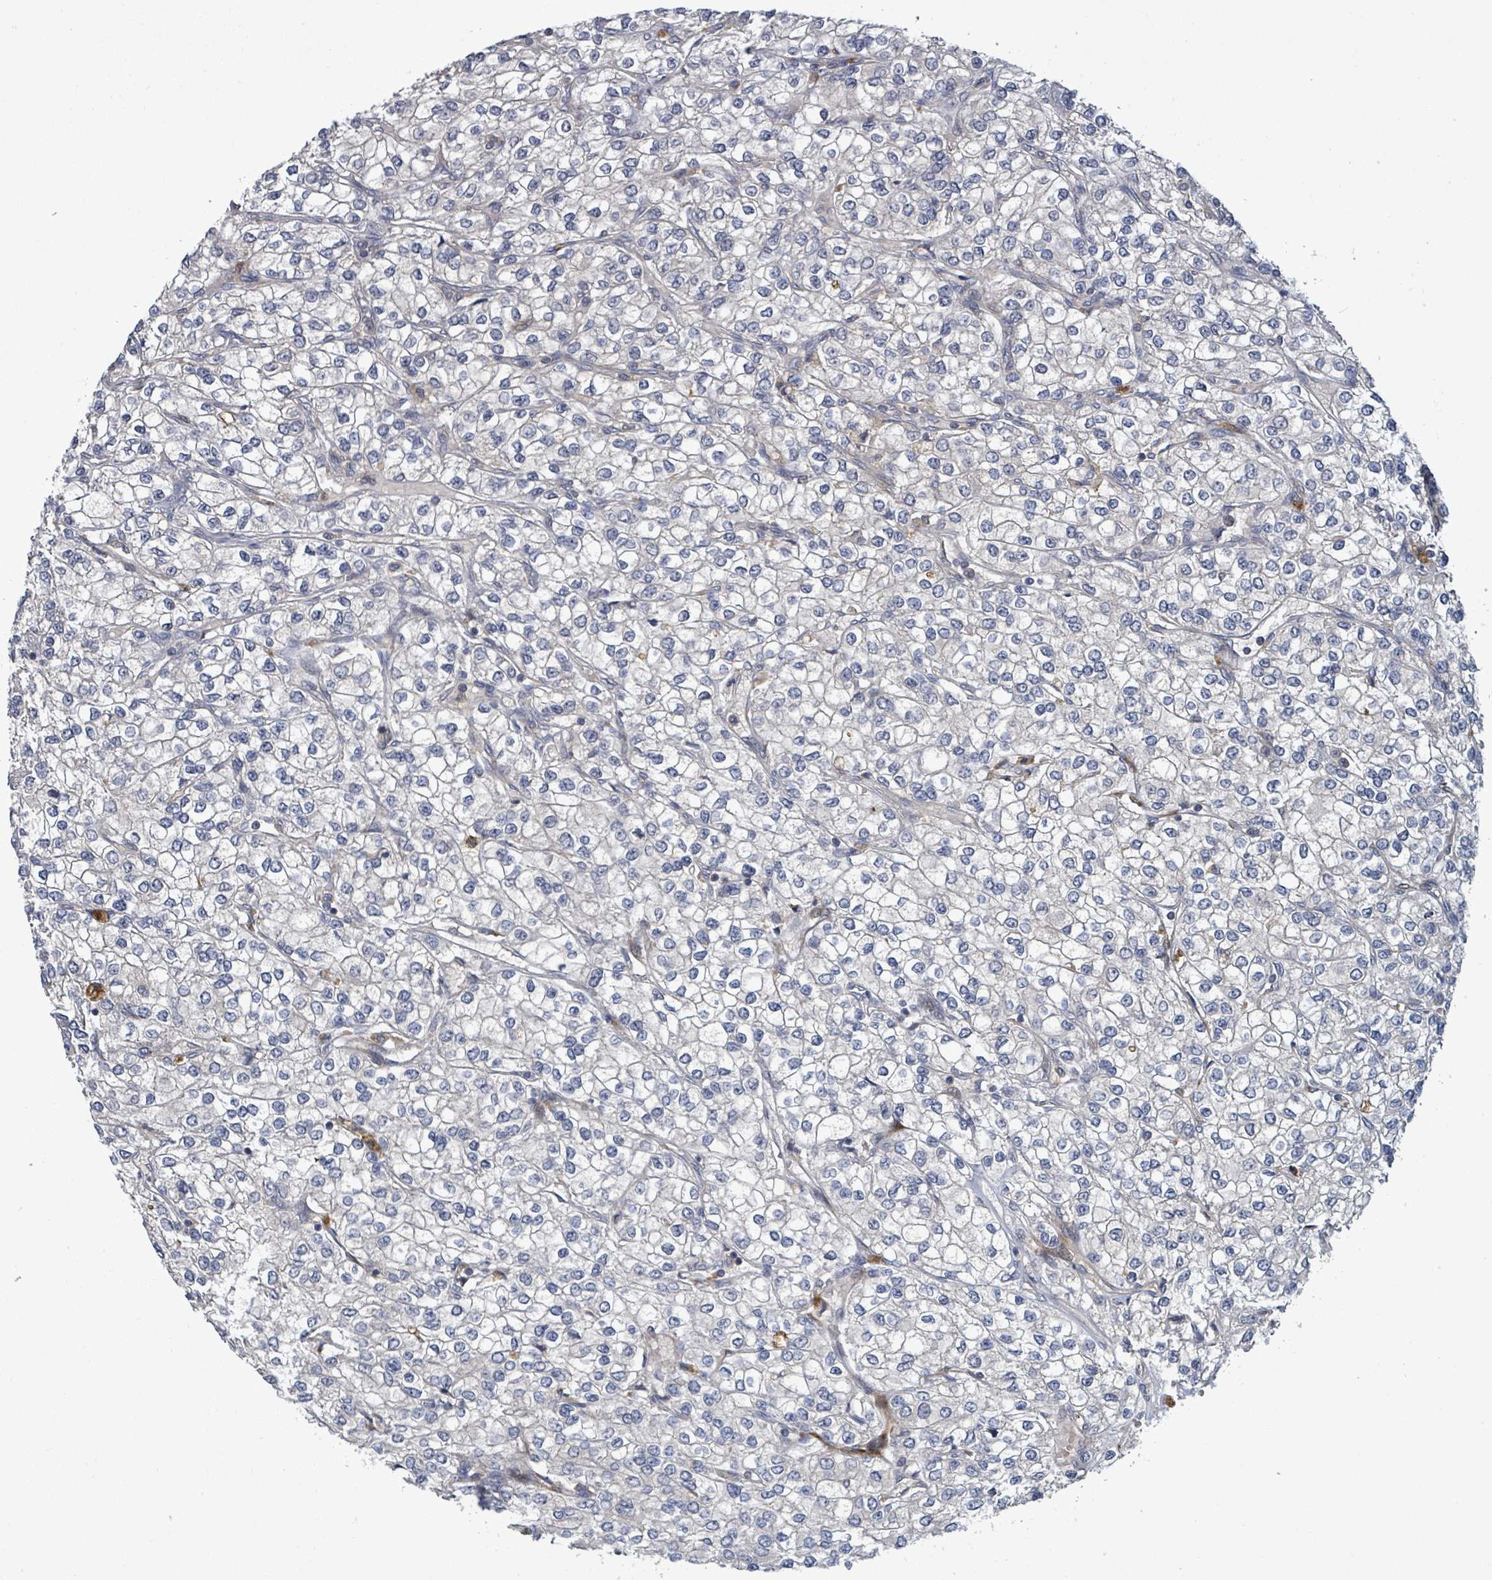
{"staining": {"intensity": "negative", "quantity": "none", "location": "none"}, "tissue": "renal cancer", "cell_type": "Tumor cells", "image_type": "cancer", "snomed": [{"axis": "morphology", "description": "Adenocarcinoma, NOS"}, {"axis": "topography", "description": "Kidney"}], "caption": "This image is of adenocarcinoma (renal) stained with immunohistochemistry to label a protein in brown with the nuclei are counter-stained blue. There is no expression in tumor cells.", "gene": "SERPINE3", "patient": {"sex": "male", "age": 80}}